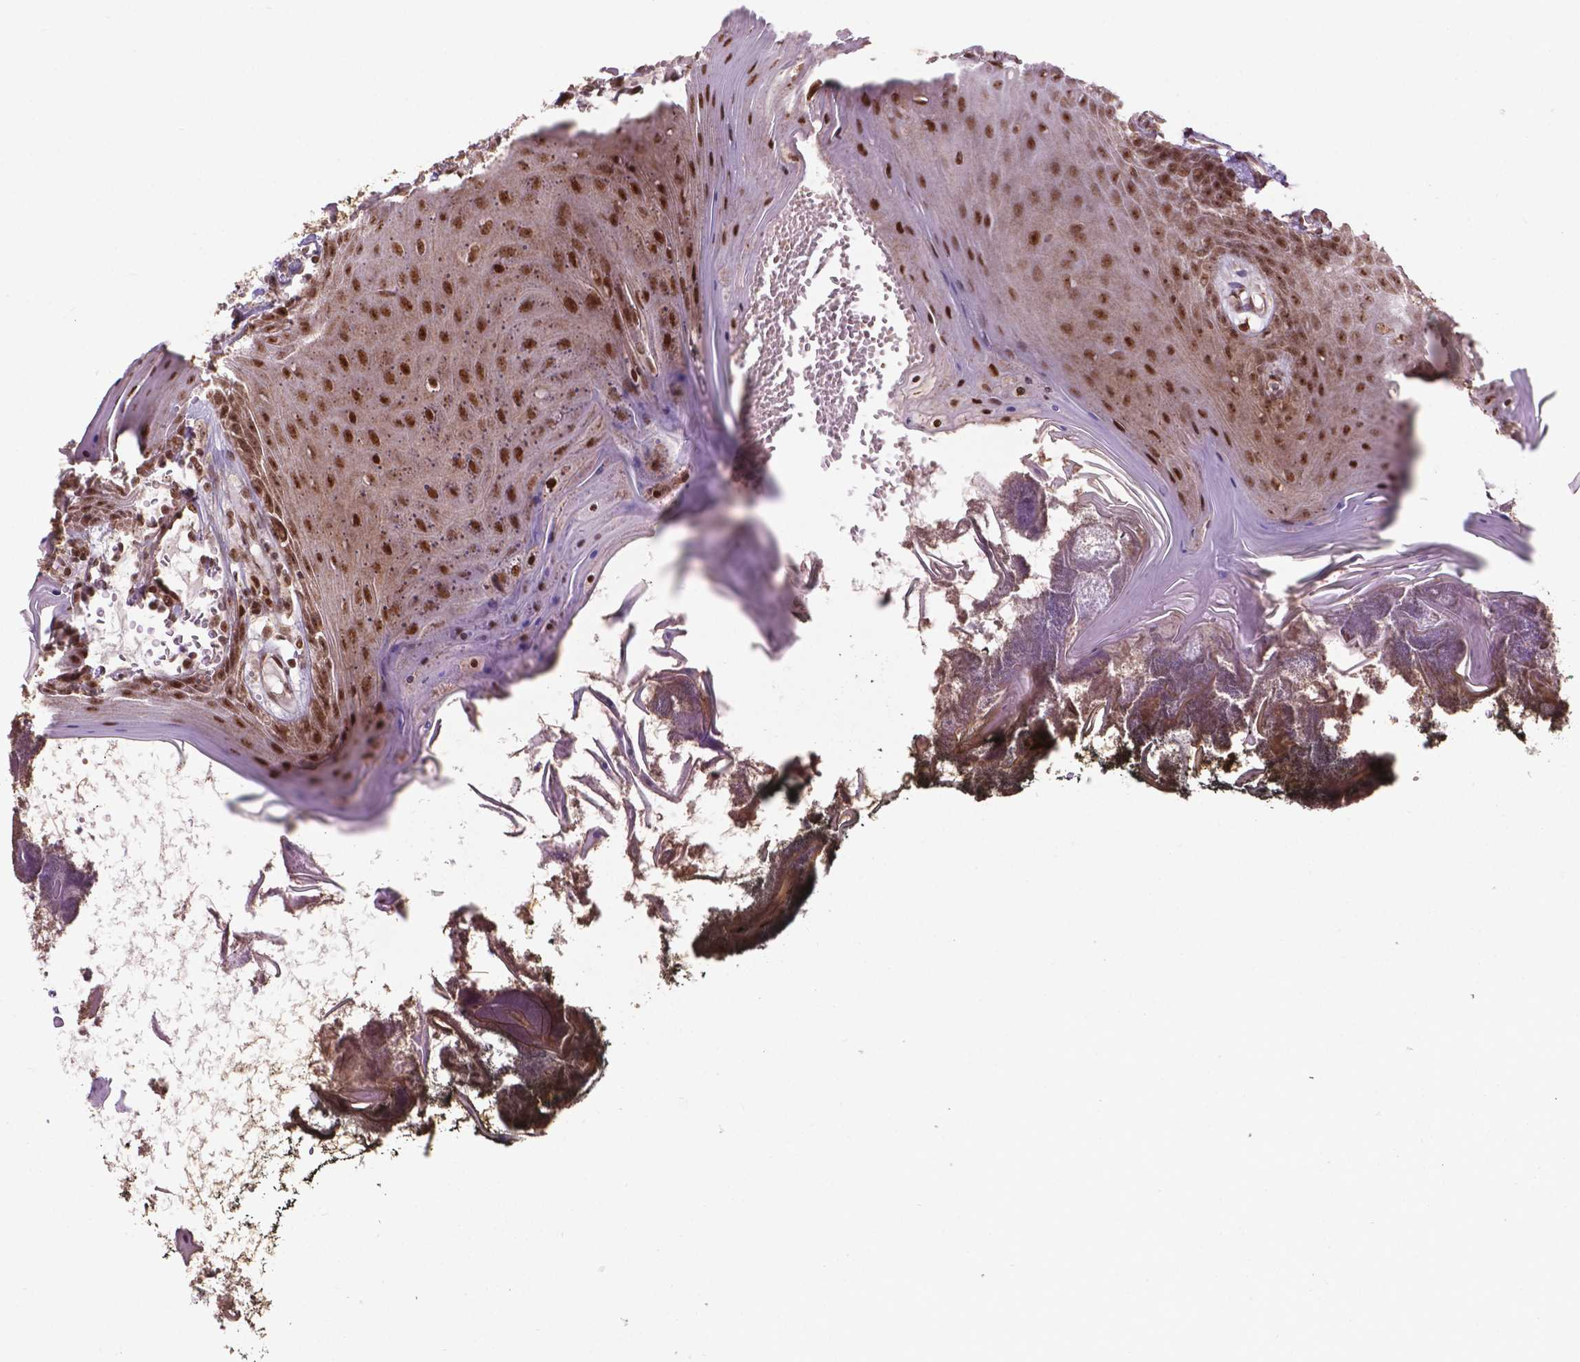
{"staining": {"intensity": "moderate", "quantity": ">75%", "location": "nuclear"}, "tissue": "oral mucosa", "cell_type": "Squamous epithelial cells", "image_type": "normal", "snomed": [{"axis": "morphology", "description": "Normal tissue, NOS"}, {"axis": "topography", "description": "Oral tissue"}], "caption": "Immunohistochemical staining of unremarkable oral mucosa shows >75% levels of moderate nuclear protein expression in approximately >75% of squamous epithelial cells. The staining was performed using DAB to visualize the protein expression in brown, while the nuclei were stained in blue with hematoxylin (Magnification: 20x).", "gene": "CSNK2A1", "patient": {"sex": "male", "age": 9}}